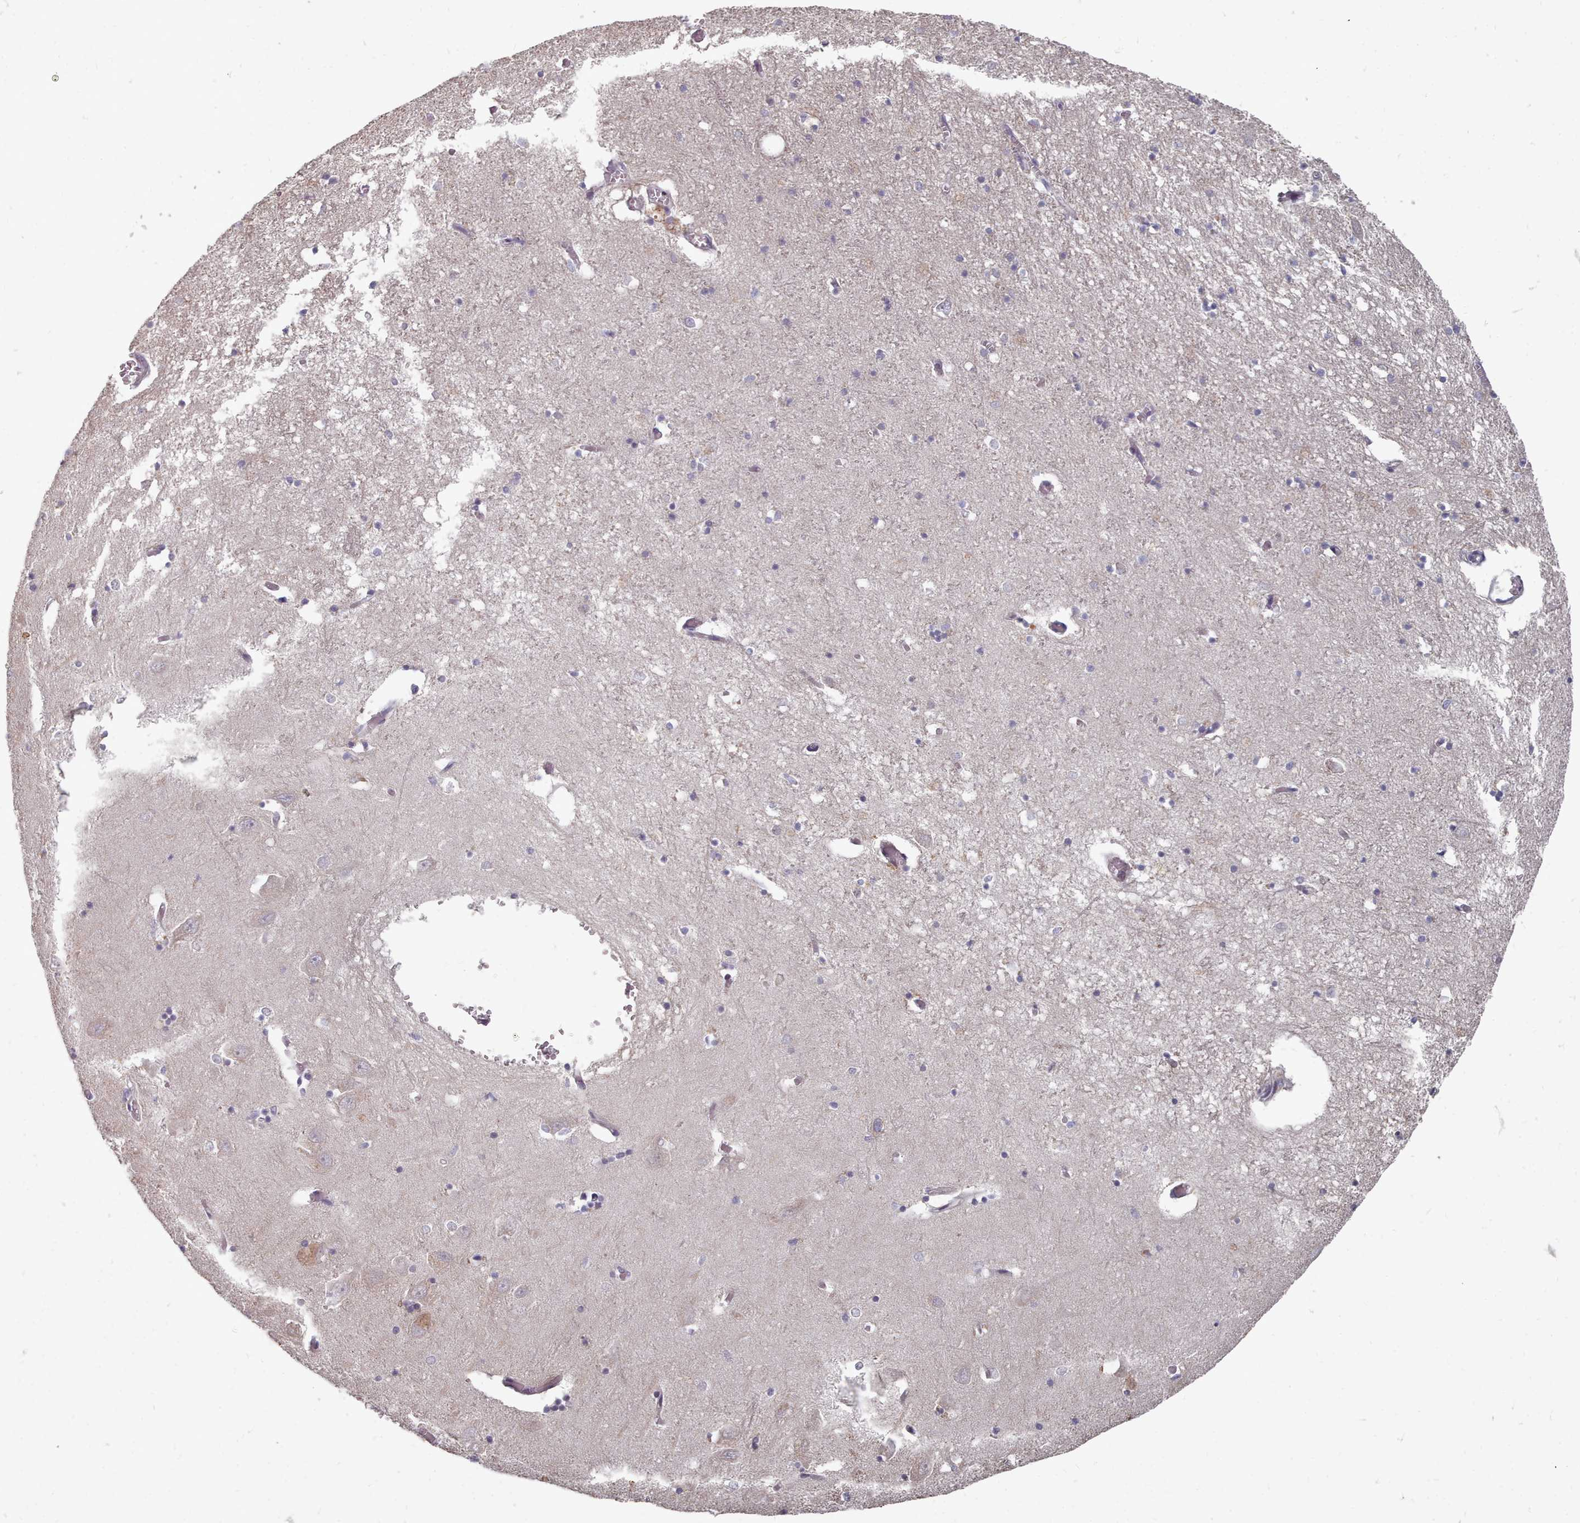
{"staining": {"intensity": "negative", "quantity": "none", "location": "none"}, "tissue": "hippocampus", "cell_type": "Glial cells", "image_type": "normal", "snomed": [{"axis": "morphology", "description": "Normal tissue, NOS"}, {"axis": "topography", "description": "Hippocampus"}], "caption": "Immunohistochemistry image of benign human hippocampus stained for a protein (brown), which exhibits no staining in glial cells. (DAB IHC with hematoxylin counter stain).", "gene": "ACKR3", "patient": {"sex": "male", "age": 70}}